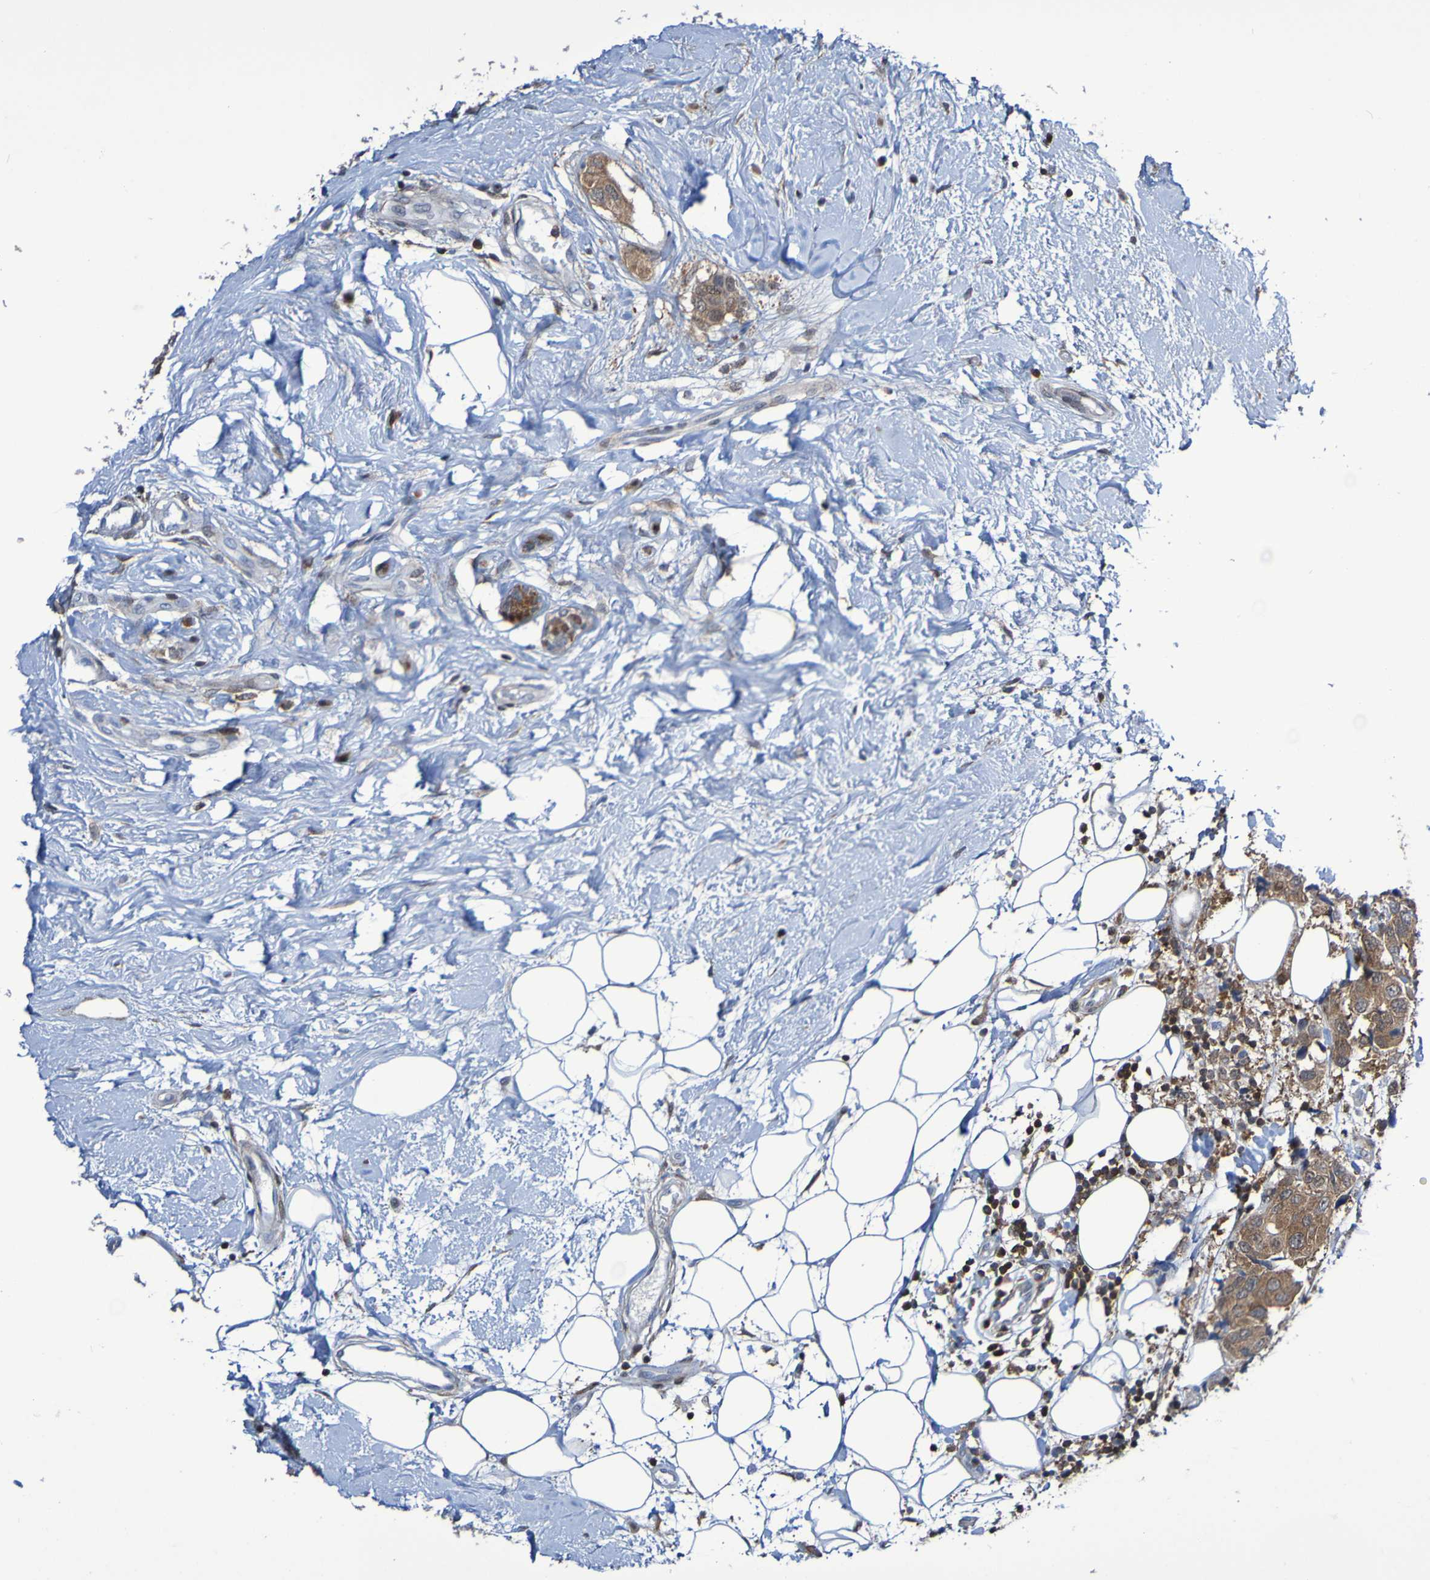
{"staining": {"intensity": "moderate", "quantity": ">75%", "location": "cytoplasmic/membranous"}, "tissue": "breast cancer", "cell_type": "Tumor cells", "image_type": "cancer", "snomed": [{"axis": "morphology", "description": "Normal tissue, NOS"}, {"axis": "morphology", "description": "Duct carcinoma"}, {"axis": "topography", "description": "Breast"}], "caption": "Immunohistochemical staining of breast cancer demonstrates moderate cytoplasmic/membranous protein positivity in approximately >75% of tumor cells. Ihc stains the protein in brown and the nuclei are stained blue.", "gene": "ATIC", "patient": {"sex": "female", "age": 39}}